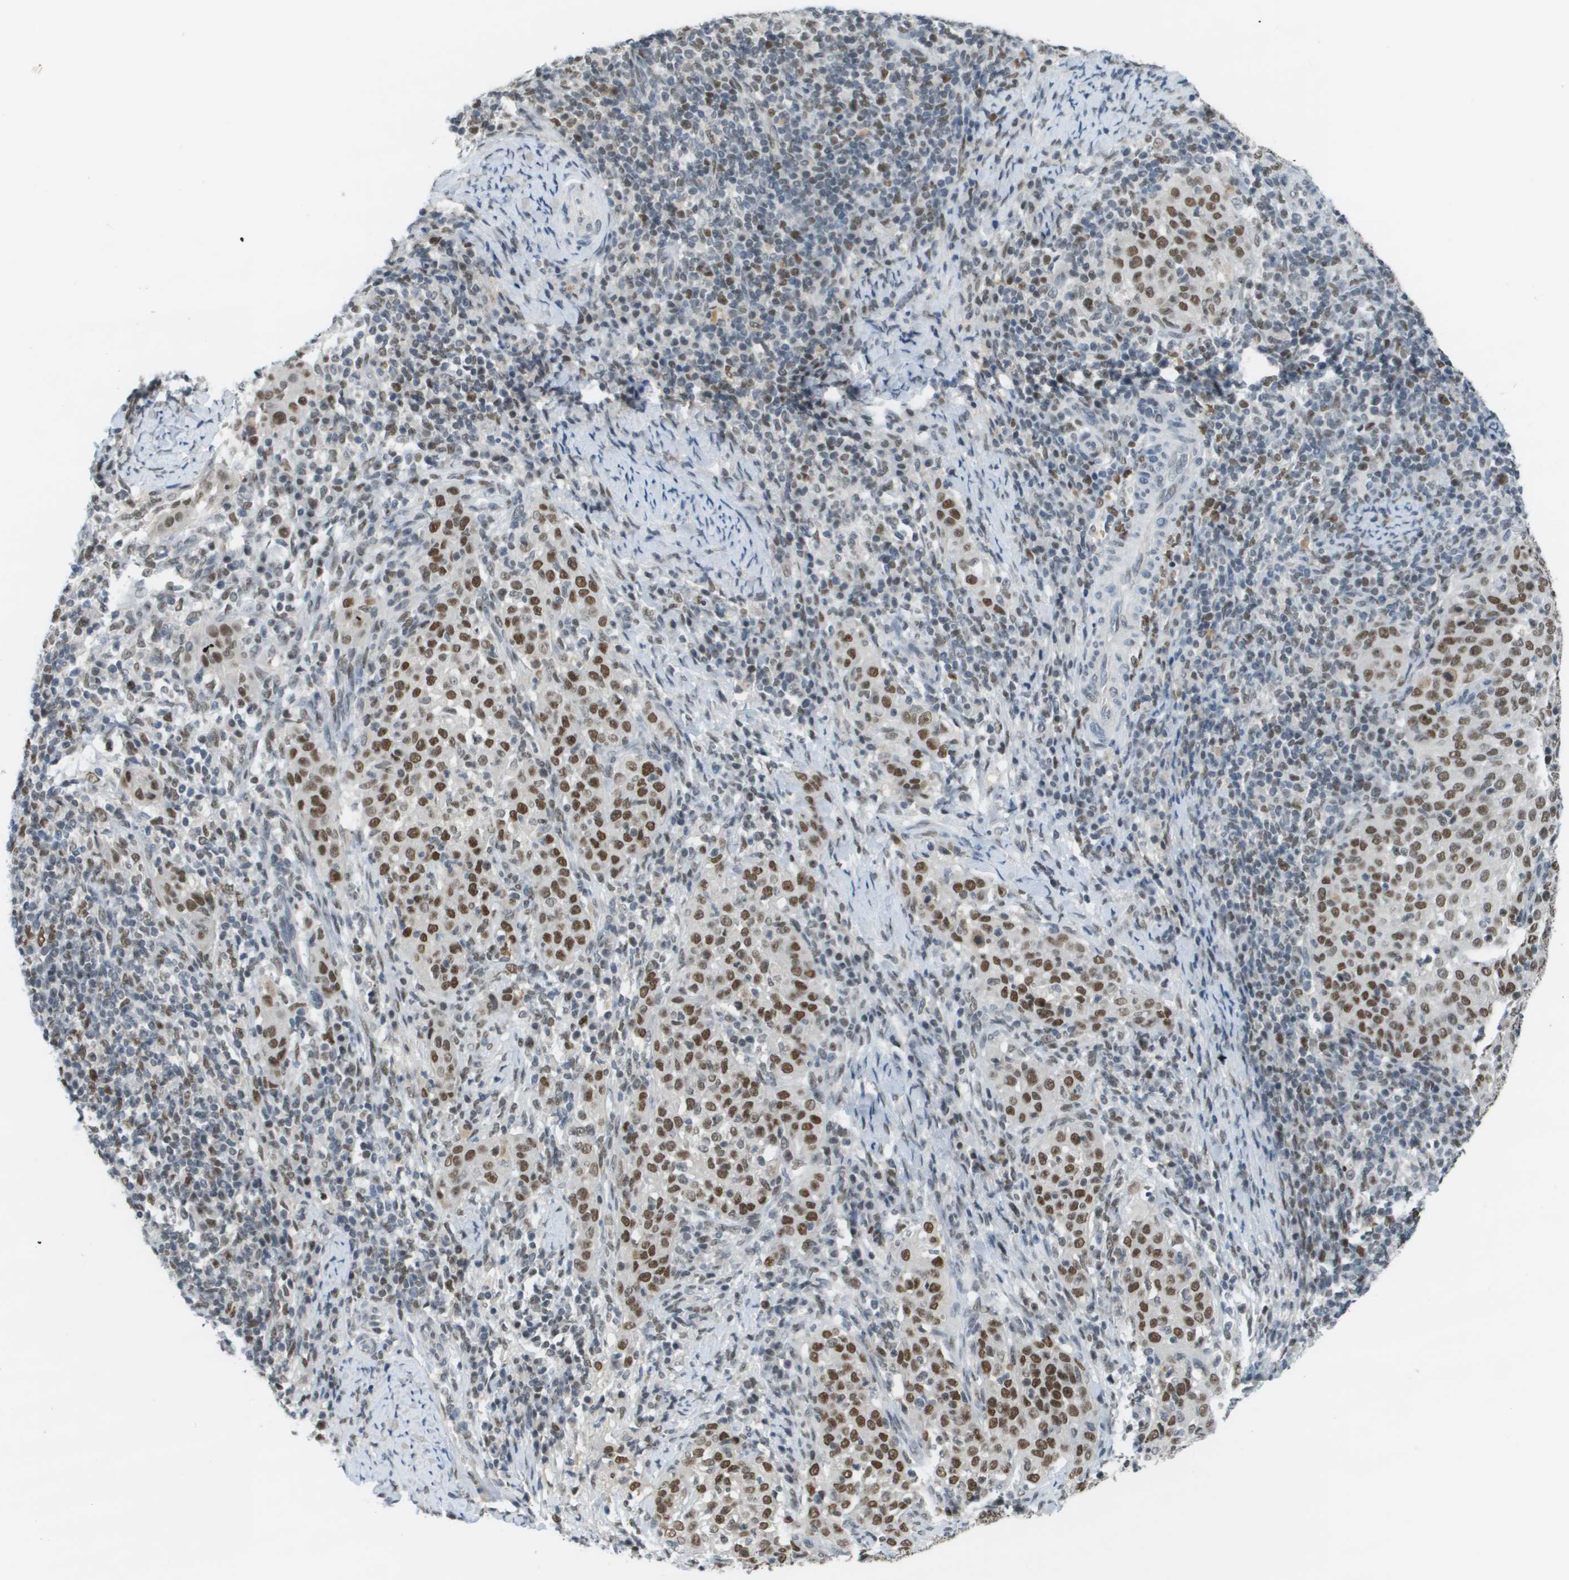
{"staining": {"intensity": "strong", "quantity": ">75%", "location": "nuclear"}, "tissue": "cervical cancer", "cell_type": "Tumor cells", "image_type": "cancer", "snomed": [{"axis": "morphology", "description": "Squamous cell carcinoma, NOS"}, {"axis": "topography", "description": "Cervix"}], "caption": "Protein expression analysis of human cervical cancer (squamous cell carcinoma) reveals strong nuclear expression in approximately >75% of tumor cells. (DAB = brown stain, brightfield microscopy at high magnification).", "gene": "CBX5", "patient": {"sex": "female", "age": 51}}